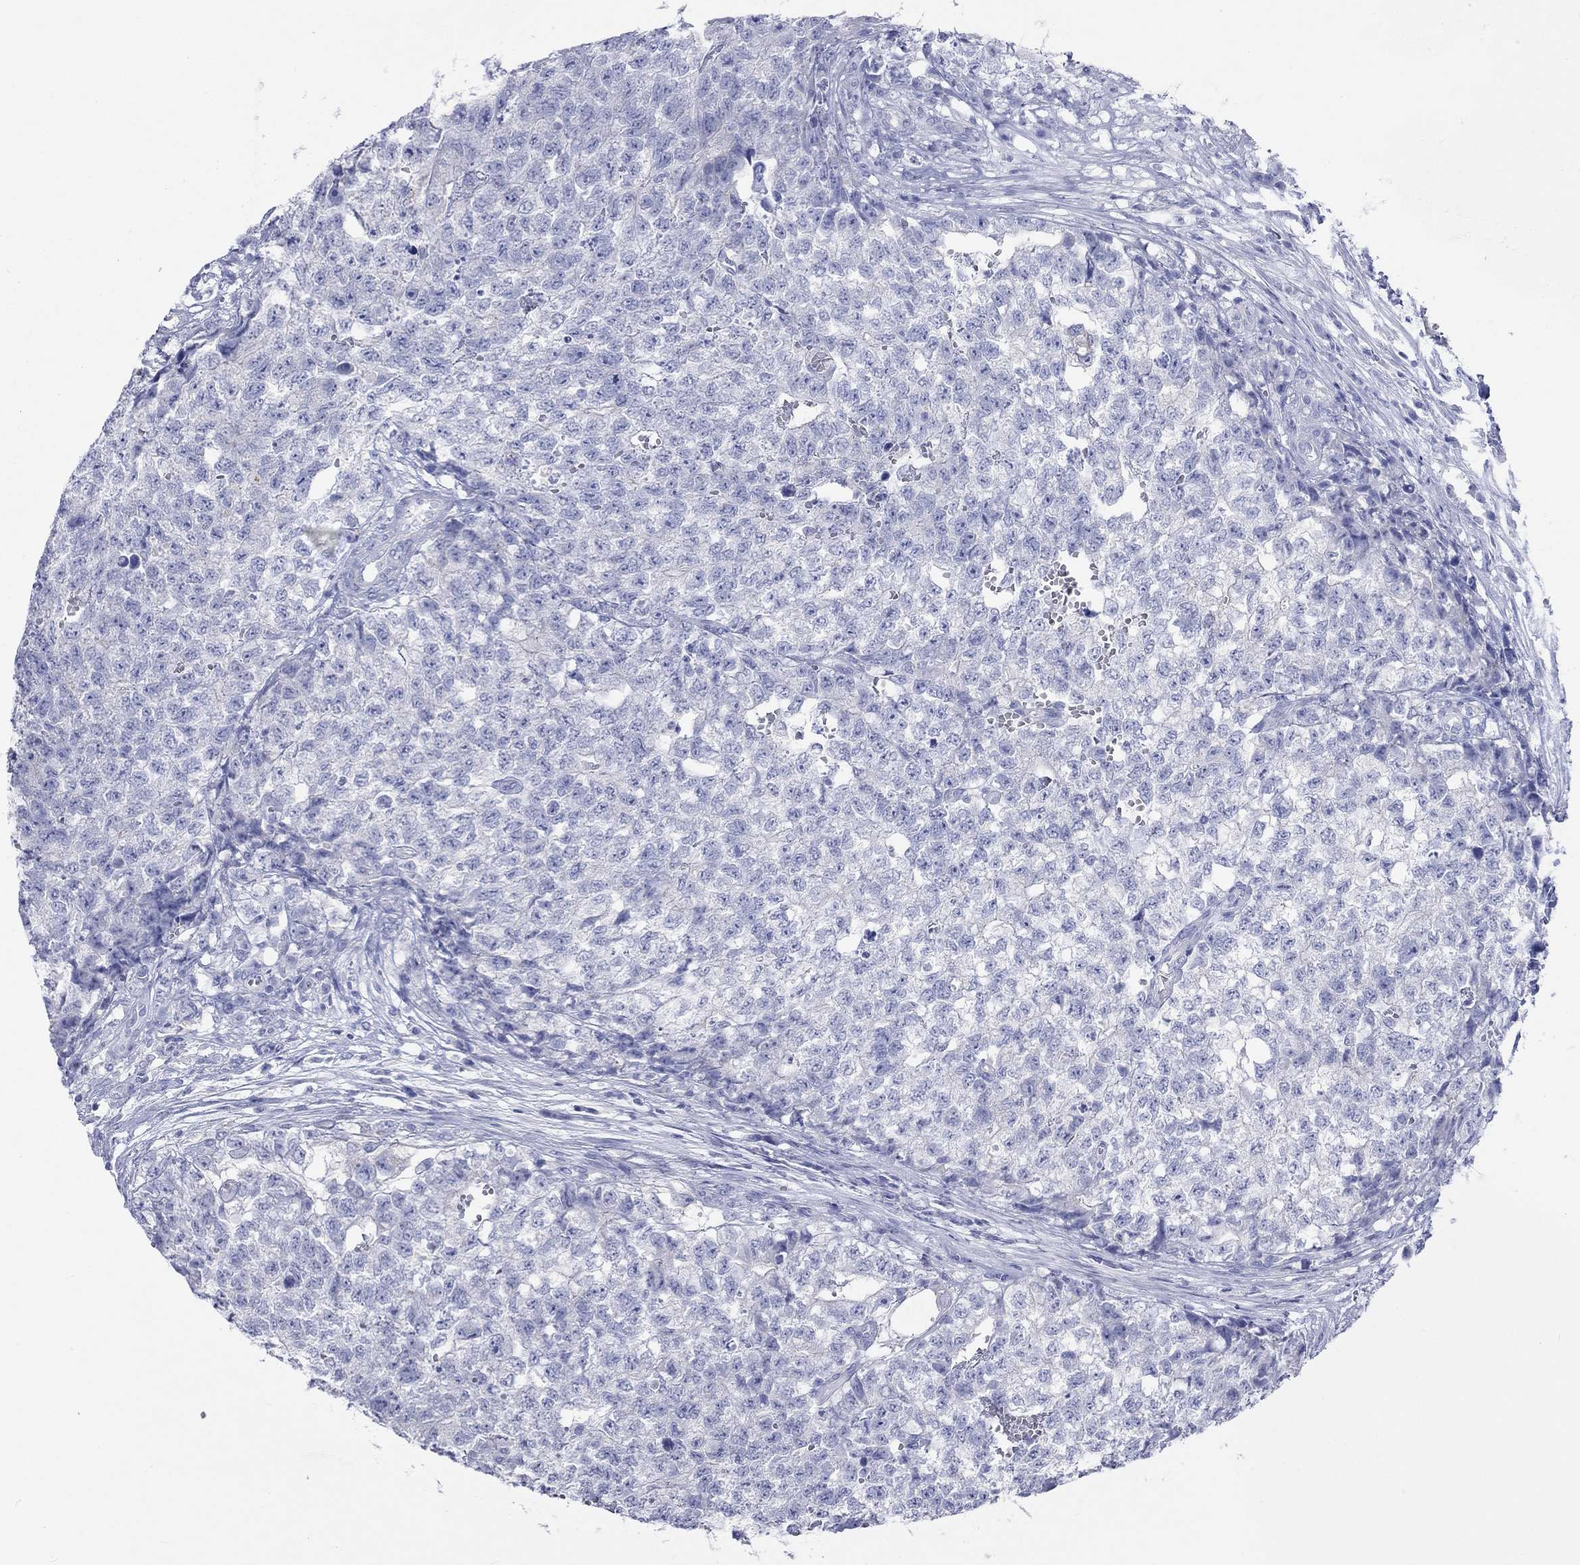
{"staining": {"intensity": "negative", "quantity": "none", "location": "none"}, "tissue": "testis cancer", "cell_type": "Tumor cells", "image_type": "cancer", "snomed": [{"axis": "morphology", "description": "Seminoma, NOS"}, {"axis": "morphology", "description": "Carcinoma, Embryonal, NOS"}, {"axis": "topography", "description": "Testis"}], "caption": "Tumor cells show no significant protein staining in seminoma (testis).", "gene": "SPATA9", "patient": {"sex": "male", "age": 22}}